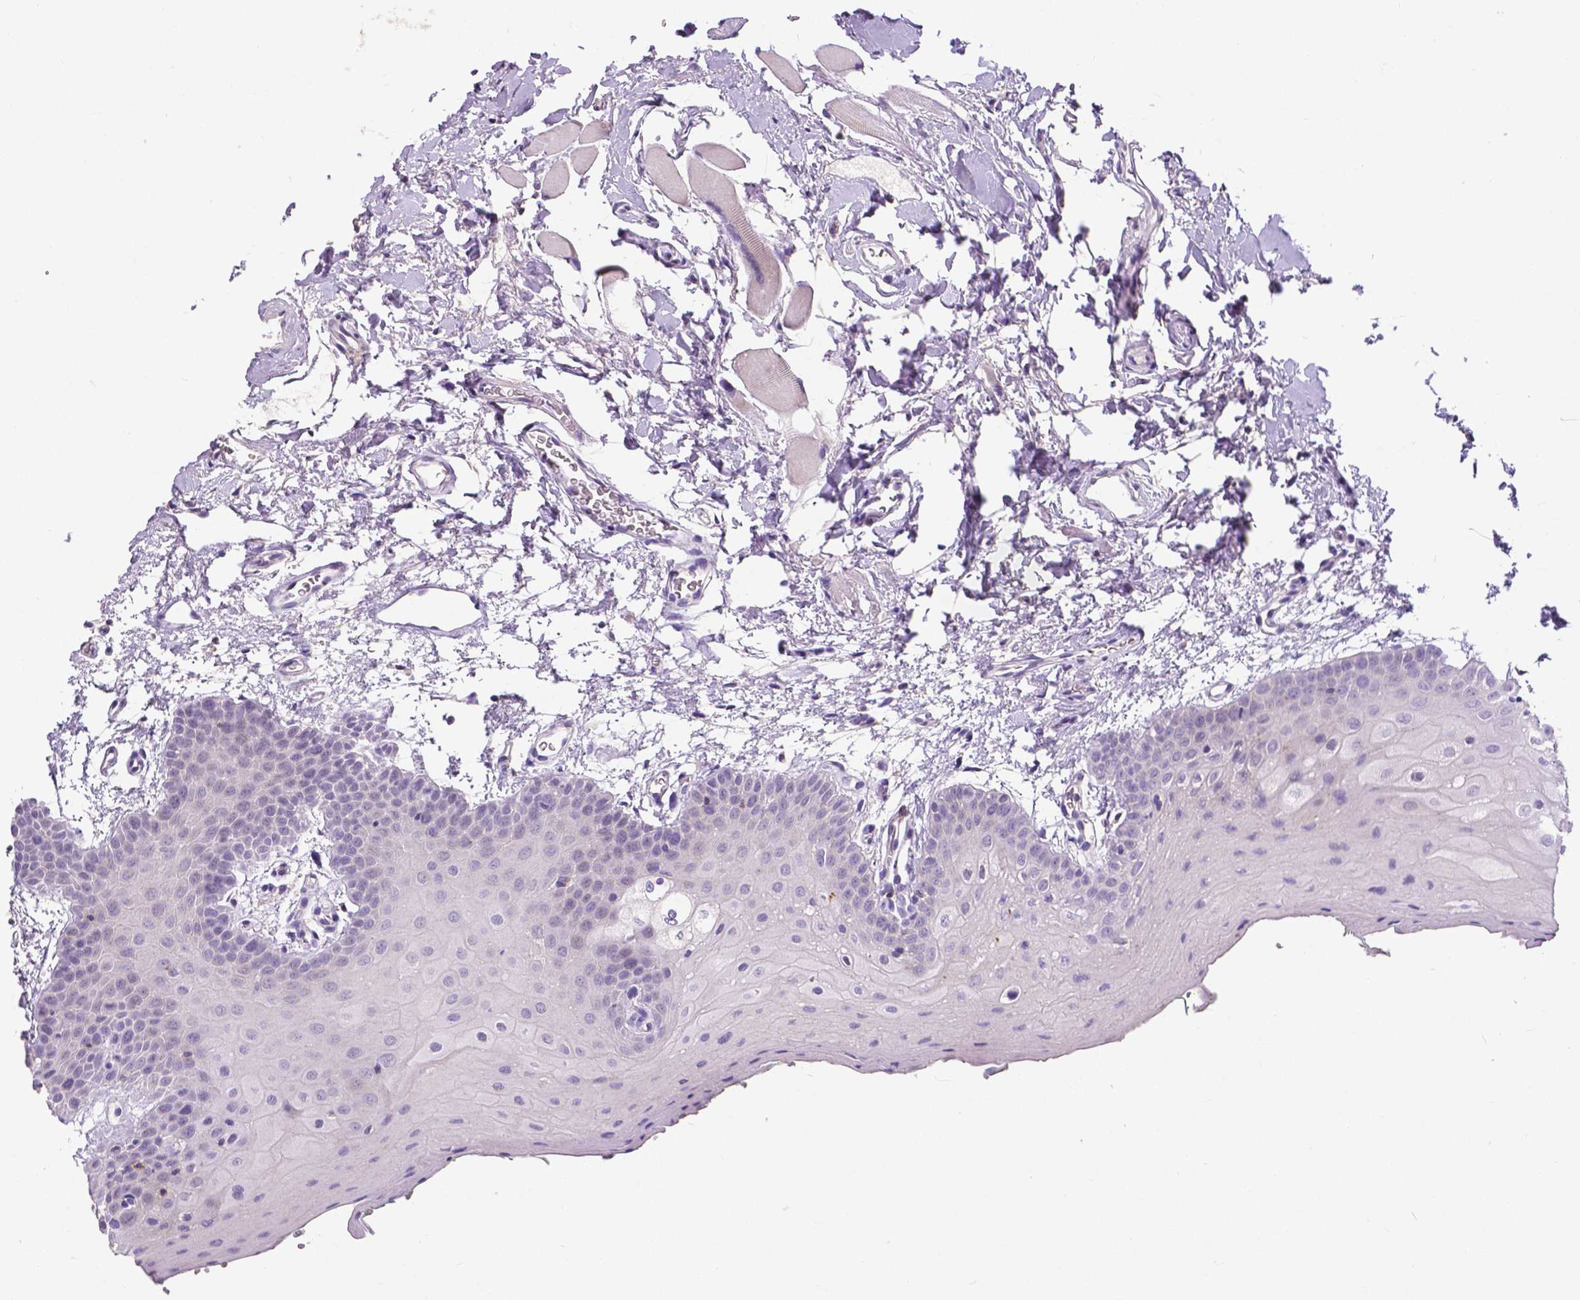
{"staining": {"intensity": "negative", "quantity": "none", "location": "none"}, "tissue": "oral mucosa", "cell_type": "Squamous epithelial cells", "image_type": "normal", "snomed": [{"axis": "morphology", "description": "Normal tissue, NOS"}, {"axis": "morphology", "description": "Squamous cell carcinoma, NOS"}, {"axis": "topography", "description": "Oral tissue"}, {"axis": "topography", "description": "Head-Neck"}], "caption": "The micrograph shows no significant expression in squamous epithelial cells of oral mucosa. (Stains: DAB (3,3'-diaminobenzidine) immunohistochemistry (IHC) with hematoxylin counter stain, Microscopy: brightfield microscopy at high magnification).", "gene": "CD4", "patient": {"sex": "female", "age": 50}}